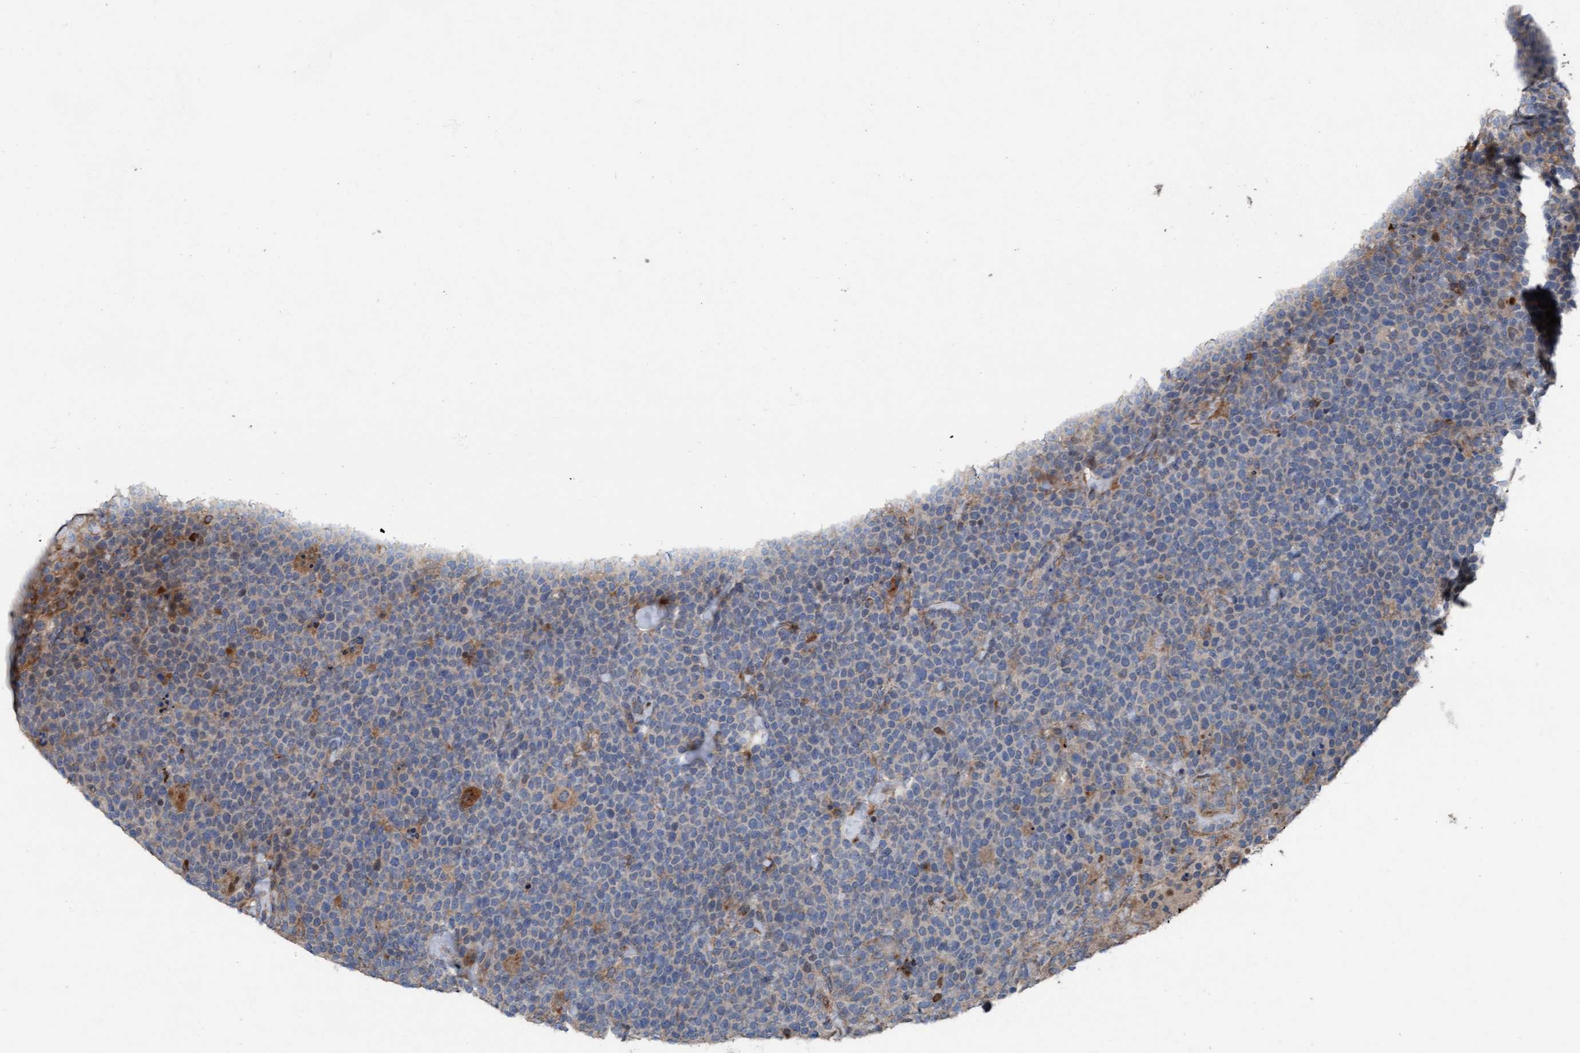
{"staining": {"intensity": "strong", "quantity": "<25%", "location": "cytoplasmic/membranous"}, "tissue": "lymphoma", "cell_type": "Tumor cells", "image_type": "cancer", "snomed": [{"axis": "morphology", "description": "Malignant lymphoma, non-Hodgkin's type, High grade"}, {"axis": "topography", "description": "Lymph node"}], "caption": "Human lymphoma stained for a protein (brown) displays strong cytoplasmic/membranous positive positivity in about <25% of tumor cells.", "gene": "KLHL26", "patient": {"sex": "male", "age": 61}}